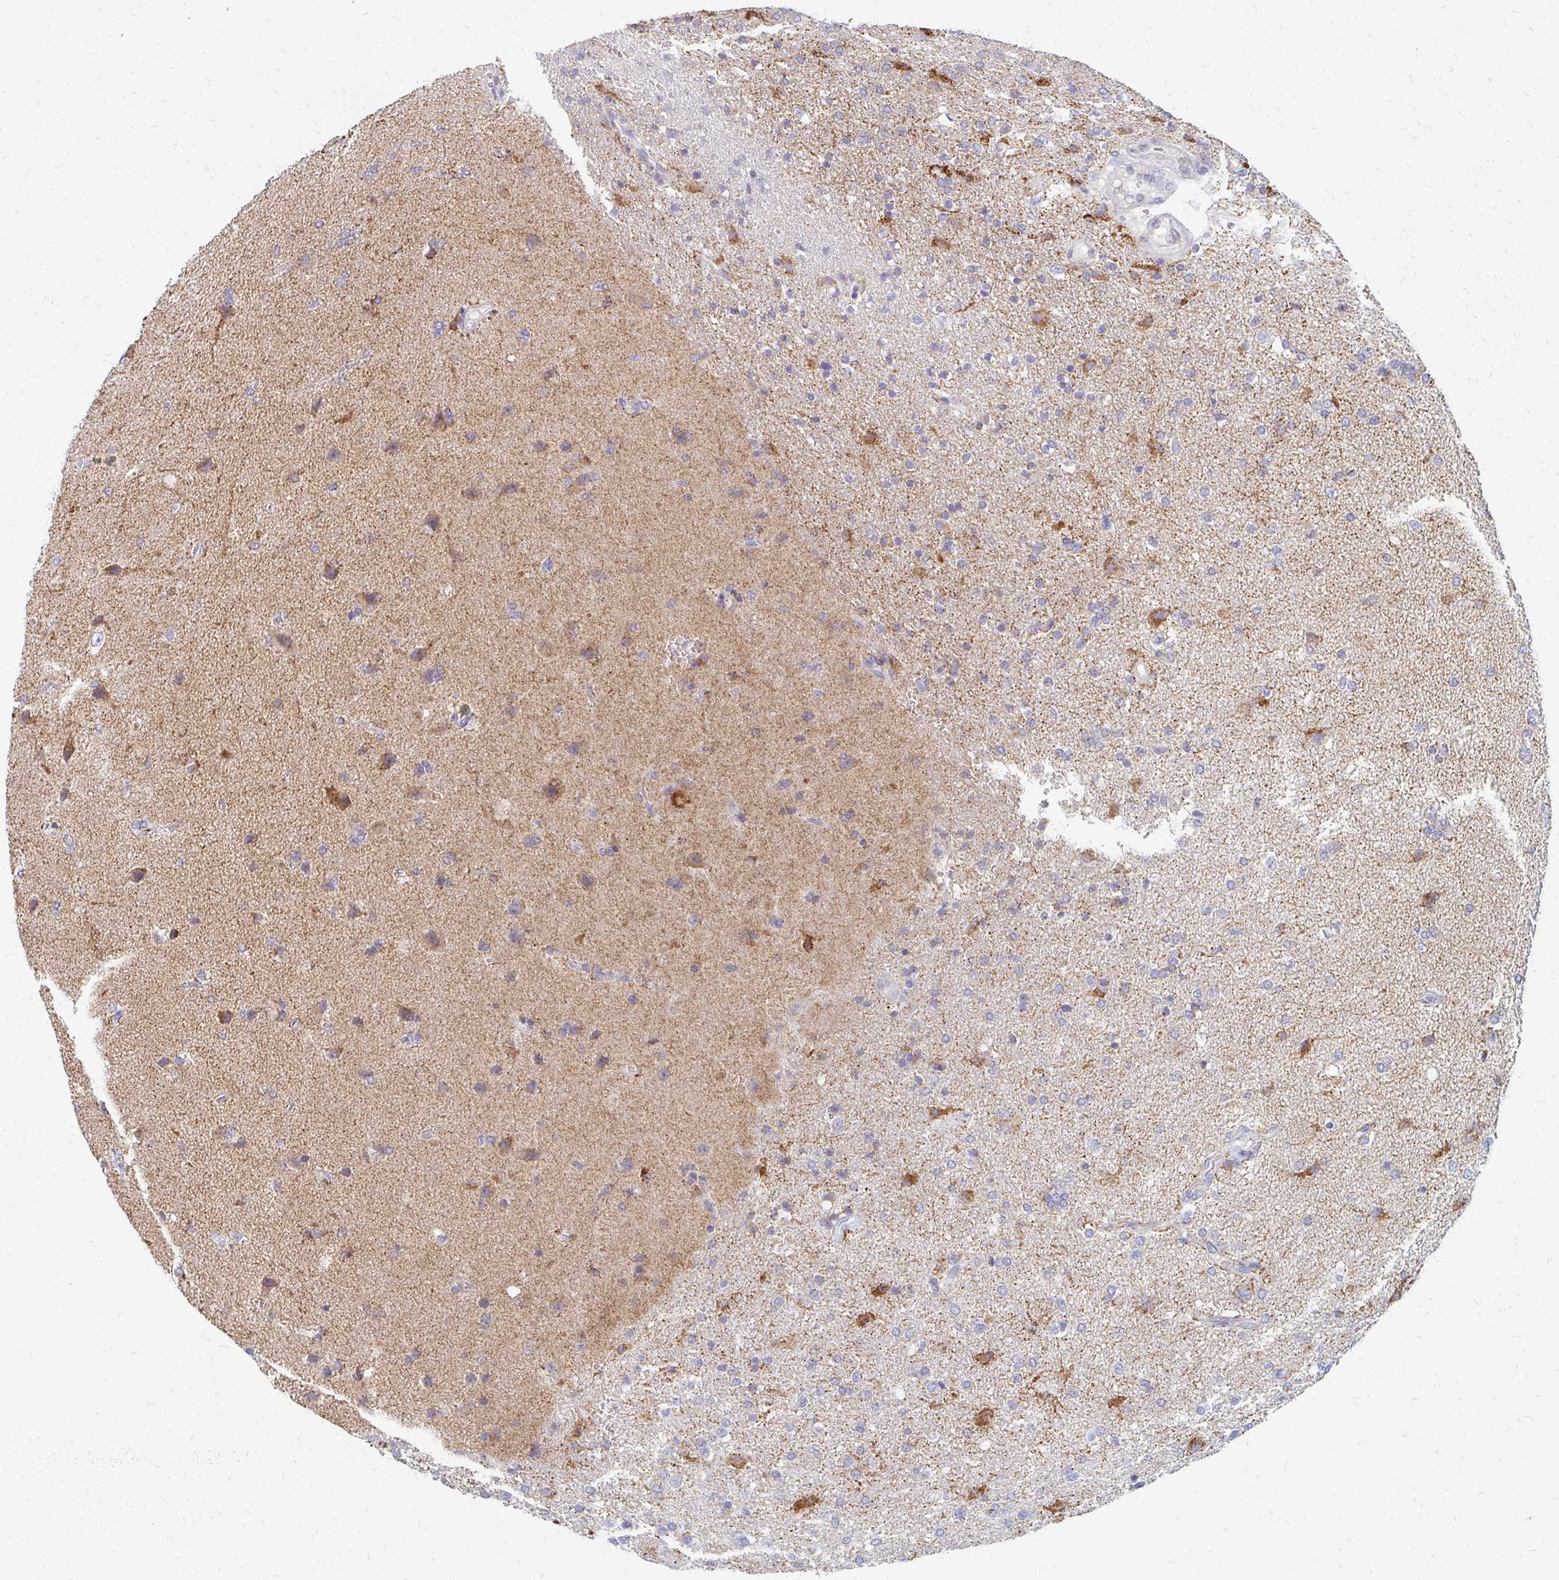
{"staining": {"intensity": "negative", "quantity": "none", "location": "none"}, "tissue": "glioma", "cell_type": "Tumor cells", "image_type": "cancer", "snomed": [{"axis": "morphology", "description": "Glioma, malignant, High grade"}, {"axis": "topography", "description": "Brain"}], "caption": "Histopathology image shows no significant protein expression in tumor cells of glioma. (DAB immunohistochemistry visualized using brightfield microscopy, high magnification).", "gene": "OR10V1", "patient": {"sex": "male", "age": 56}}